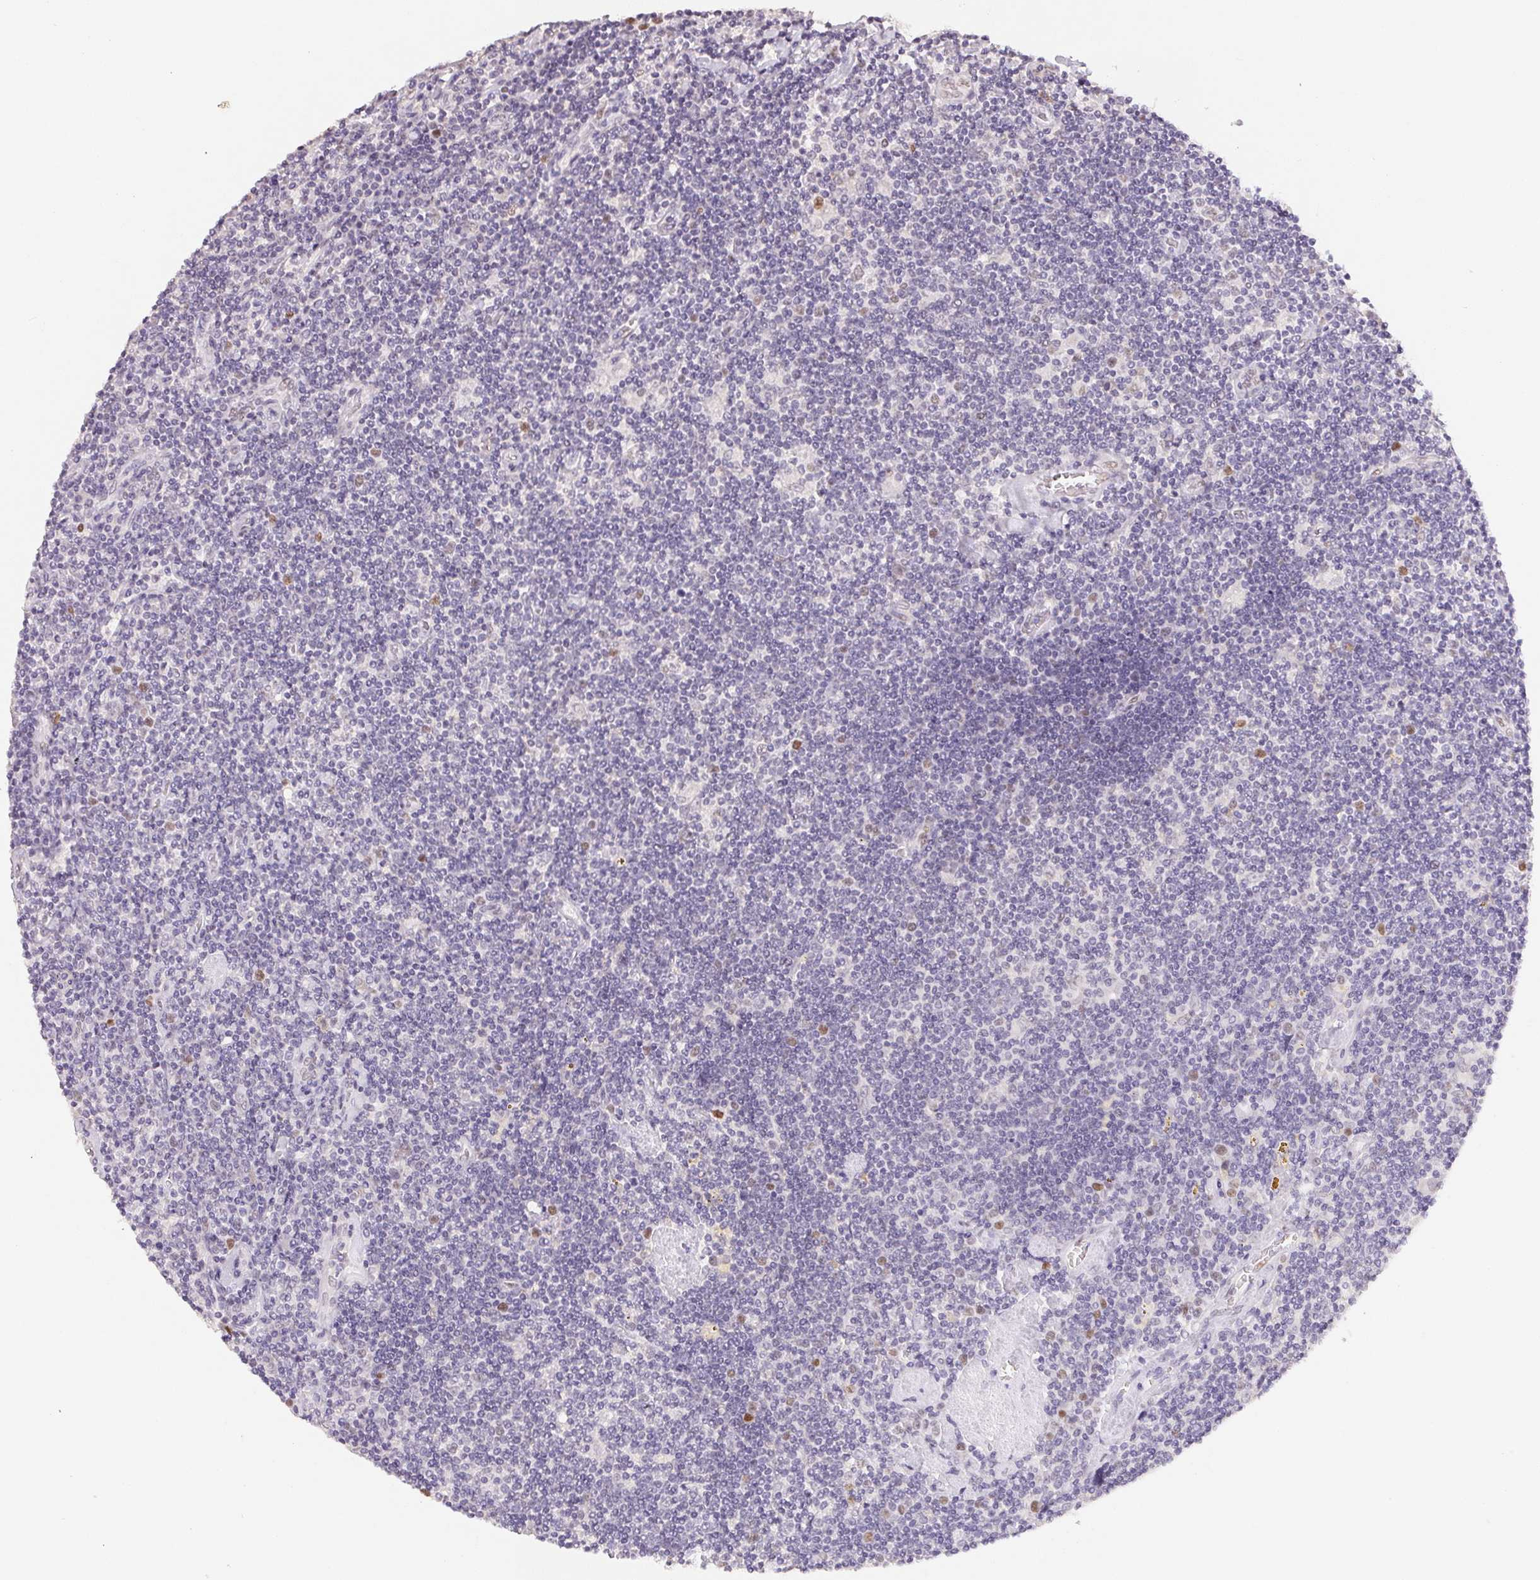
{"staining": {"intensity": "moderate", "quantity": "25%-75%", "location": "nuclear"}, "tissue": "lymphoma", "cell_type": "Tumor cells", "image_type": "cancer", "snomed": [{"axis": "morphology", "description": "Hodgkin's disease, NOS"}, {"axis": "topography", "description": "Lymph node"}], "caption": "Immunohistochemistry (IHC) (DAB) staining of human Hodgkin's disease displays moderate nuclear protein expression in about 25%-75% of tumor cells.", "gene": "POLR3G", "patient": {"sex": "male", "age": 40}}